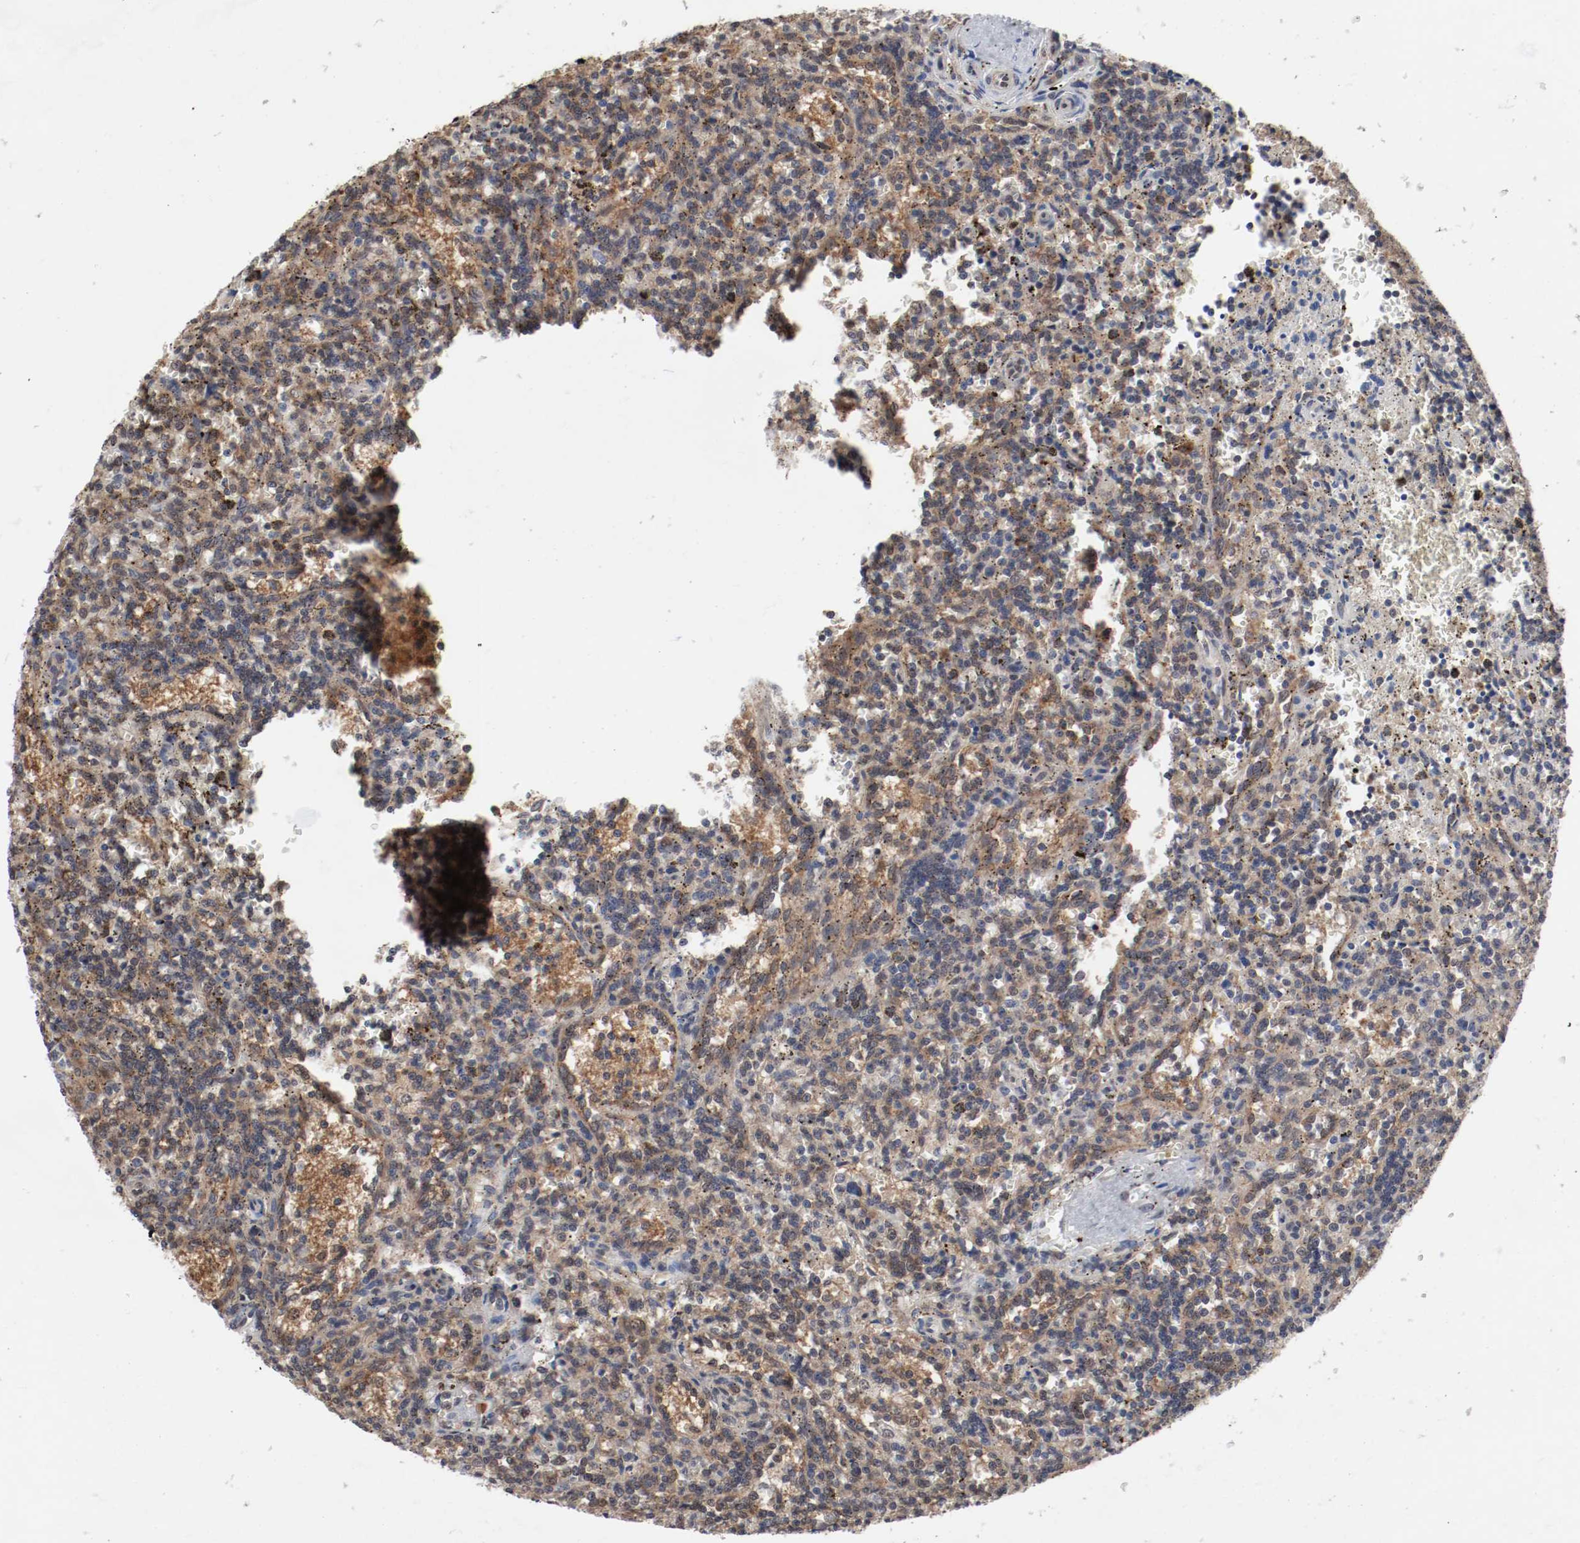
{"staining": {"intensity": "moderate", "quantity": ">75%", "location": "cytoplasmic/membranous"}, "tissue": "lymphoma", "cell_type": "Tumor cells", "image_type": "cancer", "snomed": [{"axis": "morphology", "description": "Malignant lymphoma, non-Hodgkin's type, Low grade"}, {"axis": "topography", "description": "Spleen"}], "caption": "The image demonstrates immunohistochemical staining of lymphoma. There is moderate cytoplasmic/membranous expression is appreciated in approximately >75% of tumor cells.", "gene": "AFG3L2", "patient": {"sex": "male", "age": 73}}